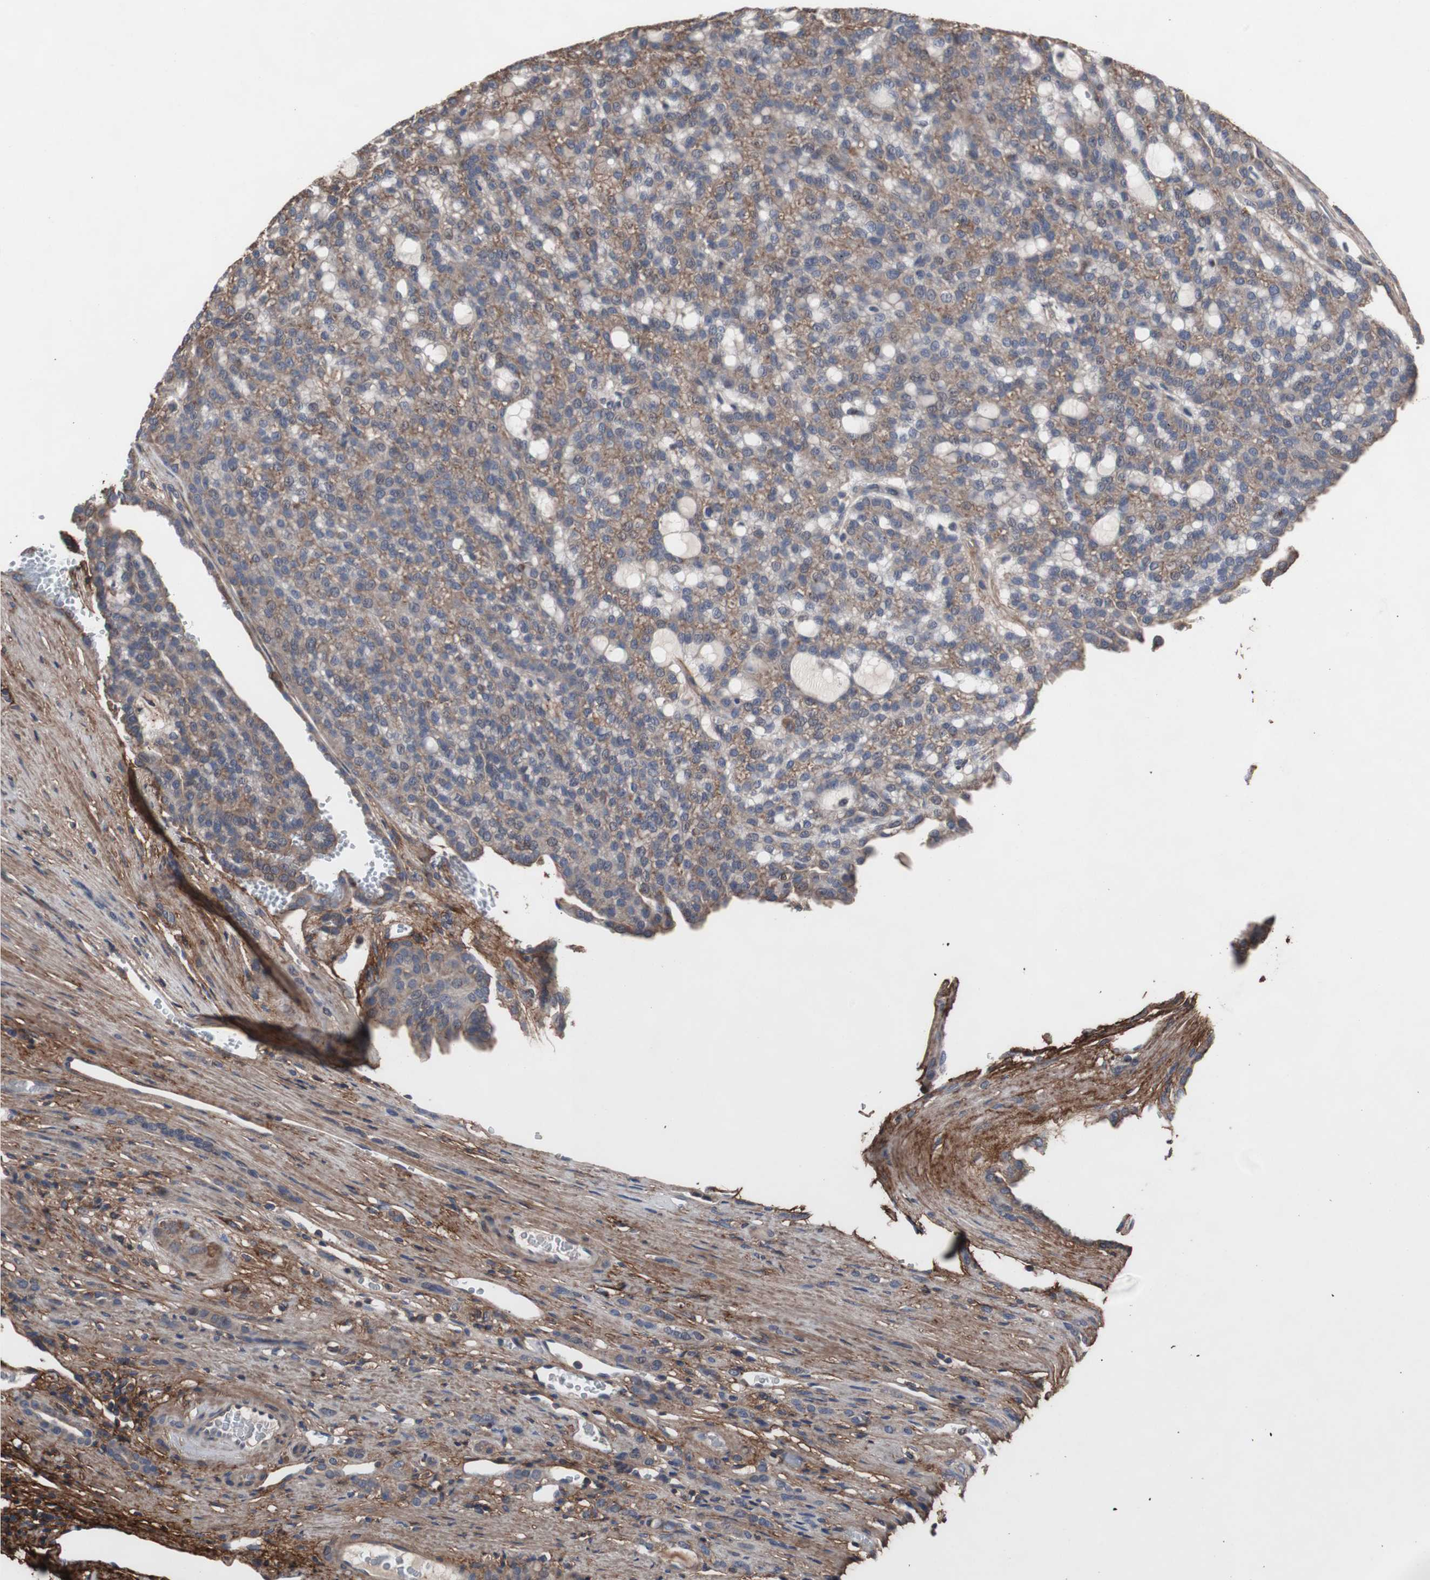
{"staining": {"intensity": "moderate", "quantity": ">75%", "location": "cytoplasmic/membranous"}, "tissue": "renal cancer", "cell_type": "Tumor cells", "image_type": "cancer", "snomed": [{"axis": "morphology", "description": "Adenocarcinoma, NOS"}, {"axis": "topography", "description": "Kidney"}], "caption": "Human adenocarcinoma (renal) stained with a protein marker shows moderate staining in tumor cells.", "gene": "COL6A2", "patient": {"sex": "male", "age": 63}}